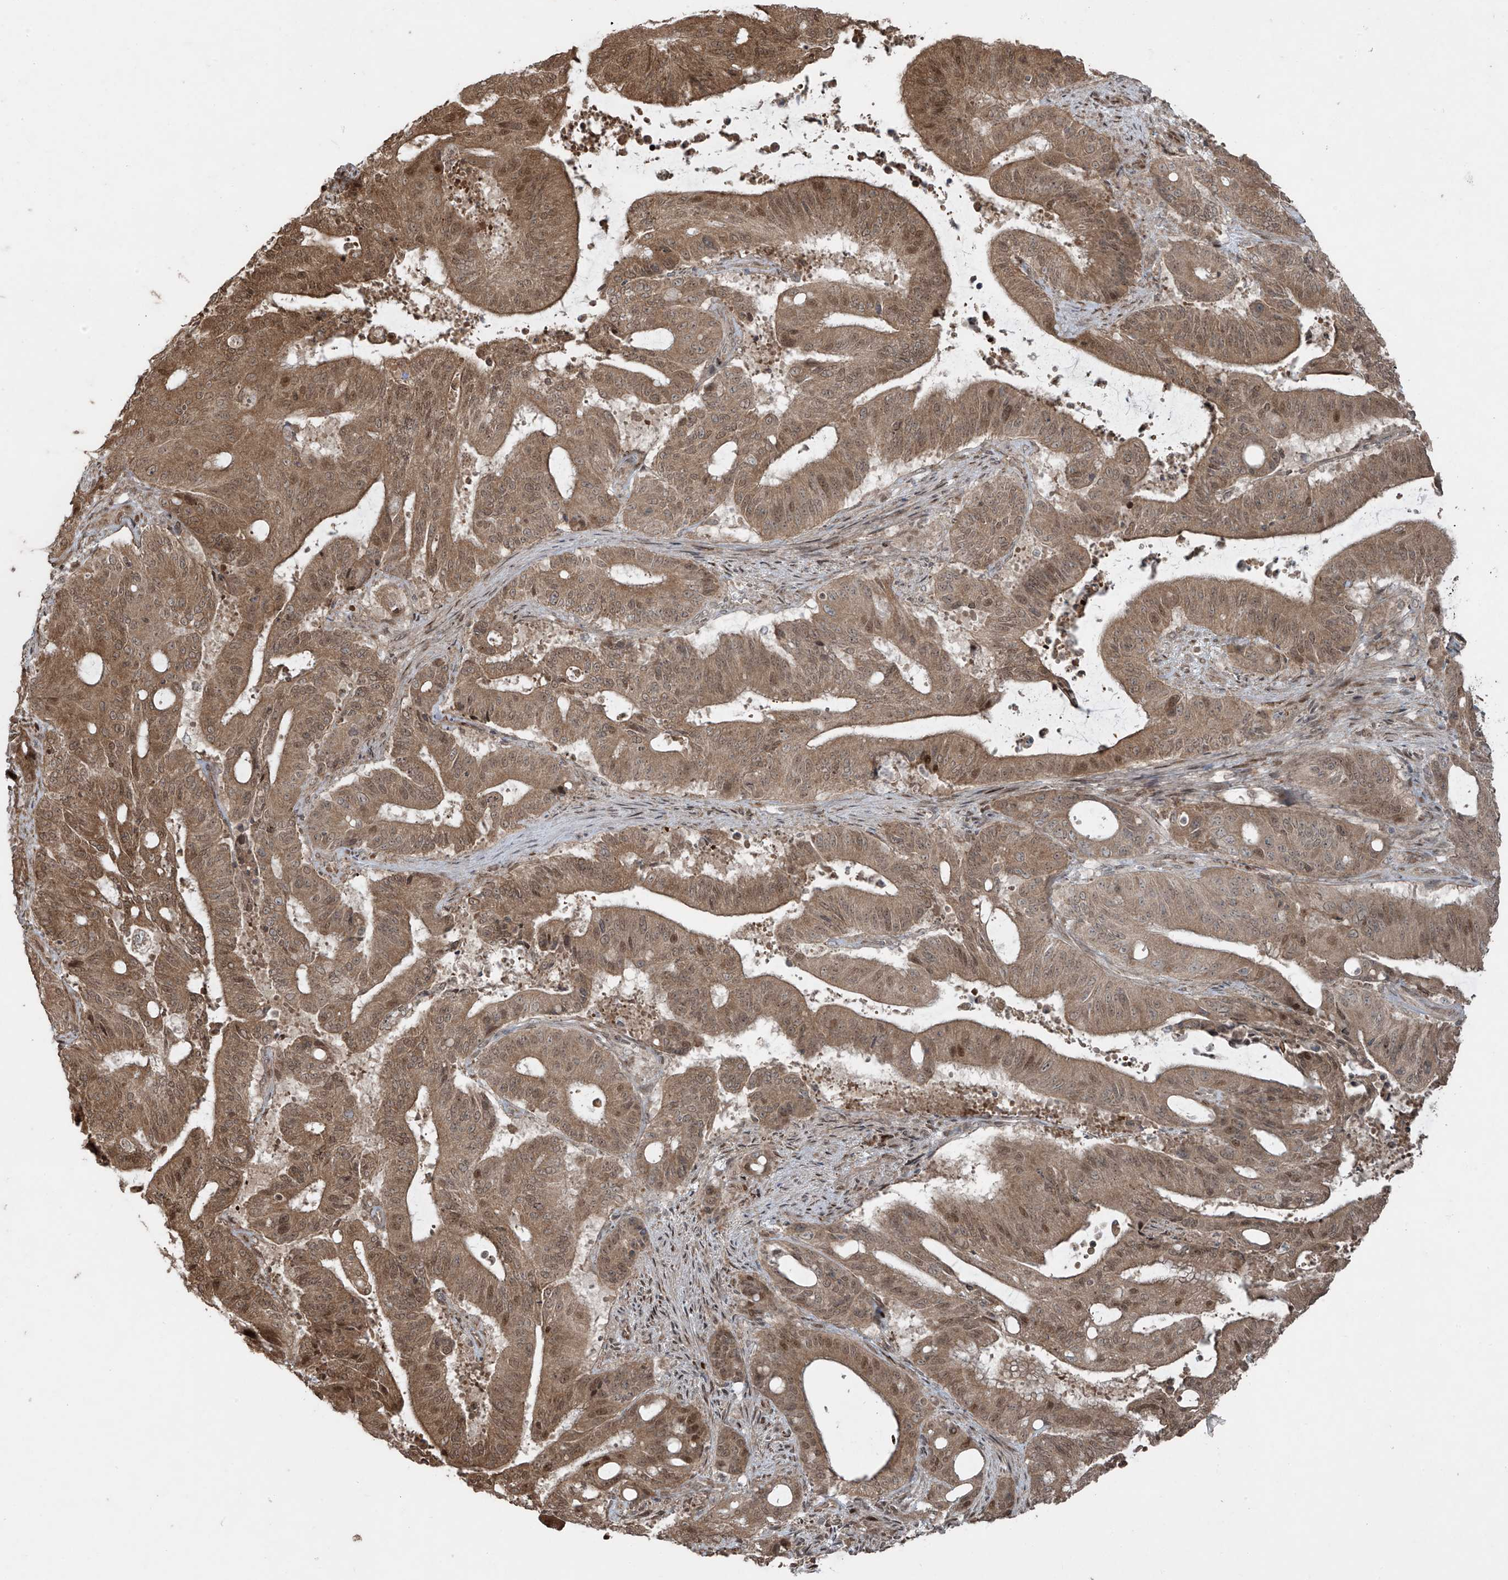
{"staining": {"intensity": "moderate", "quantity": ">75%", "location": "cytoplasmic/membranous,nuclear"}, "tissue": "liver cancer", "cell_type": "Tumor cells", "image_type": "cancer", "snomed": [{"axis": "morphology", "description": "Normal tissue, NOS"}, {"axis": "morphology", "description": "Cholangiocarcinoma"}, {"axis": "topography", "description": "Liver"}, {"axis": "topography", "description": "Peripheral nerve tissue"}], "caption": "Brown immunohistochemical staining in cholangiocarcinoma (liver) reveals moderate cytoplasmic/membranous and nuclear expression in about >75% of tumor cells.", "gene": "TTC22", "patient": {"sex": "female", "age": 73}}